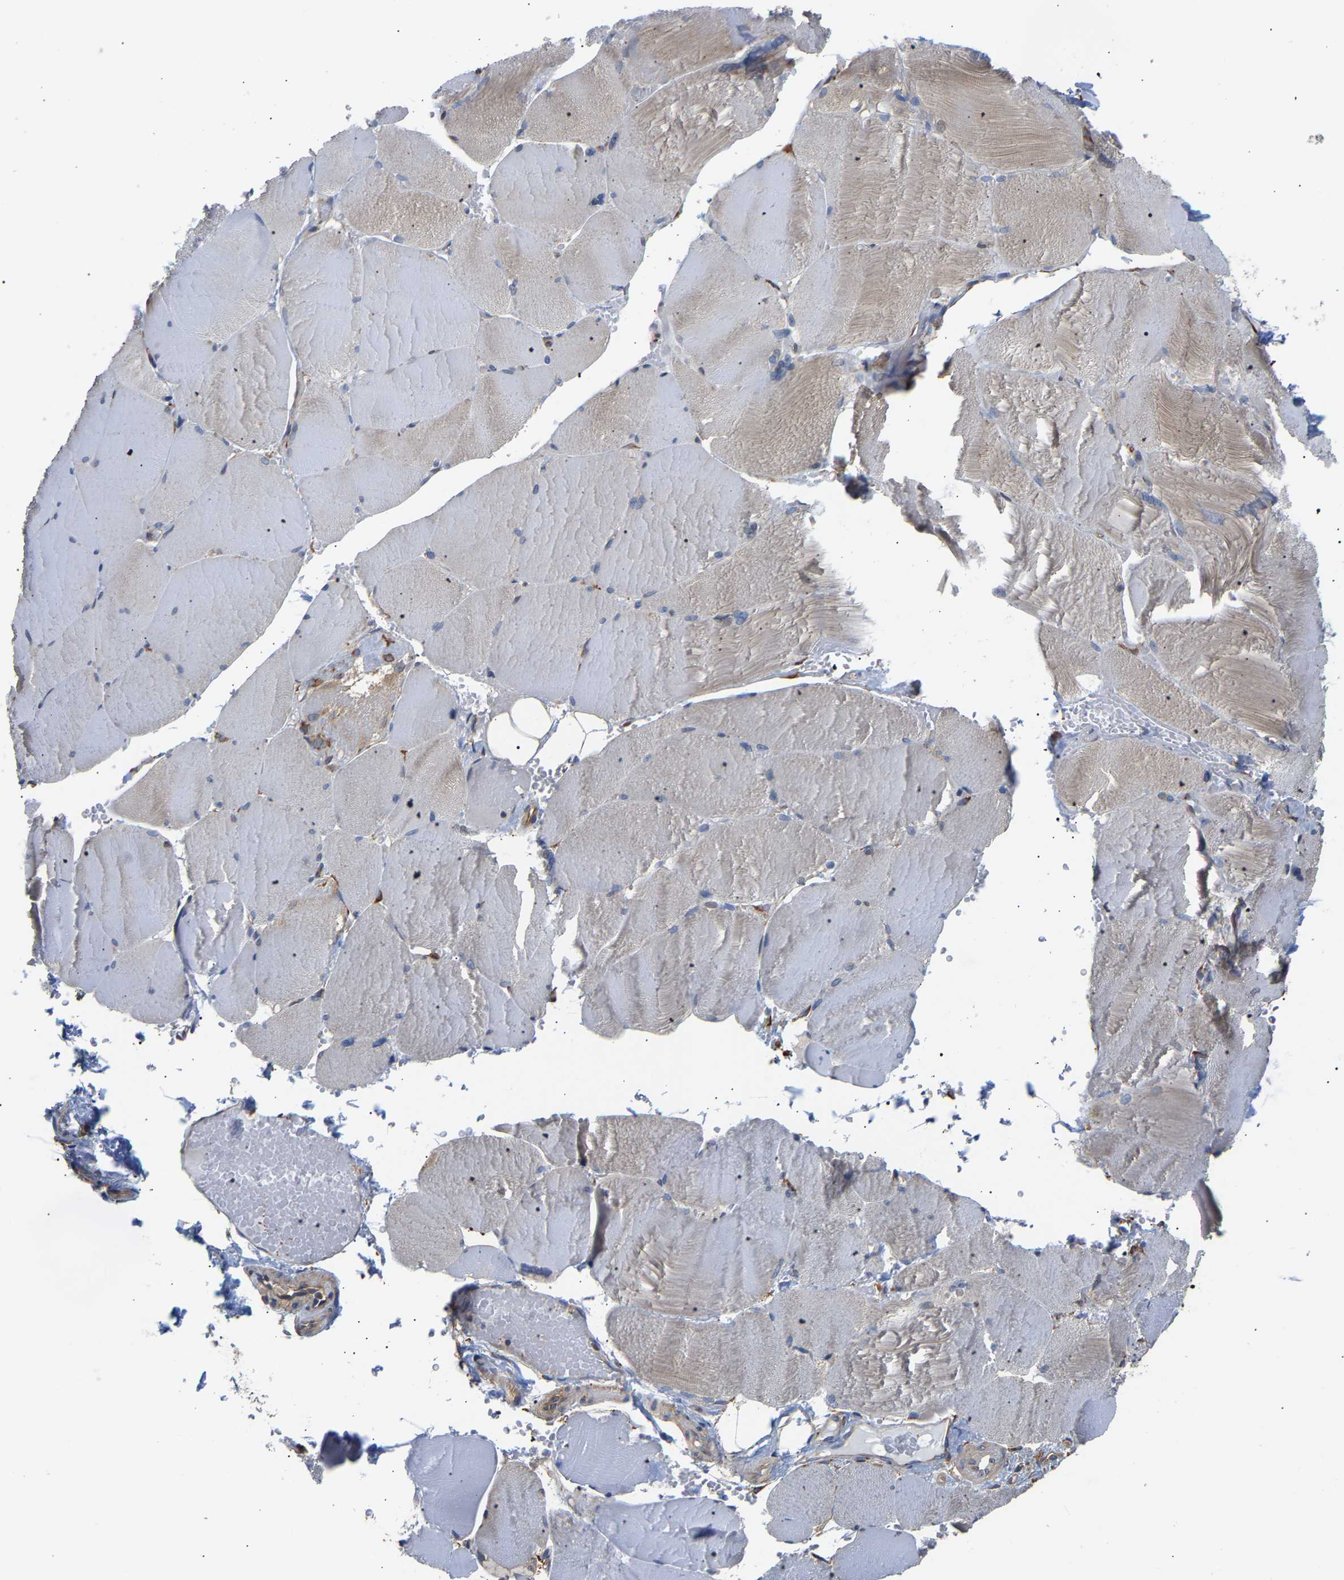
{"staining": {"intensity": "negative", "quantity": "none", "location": "none"}, "tissue": "skeletal muscle", "cell_type": "Myocytes", "image_type": "normal", "snomed": [{"axis": "morphology", "description": "Normal tissue, NOS"}, {"axis": "topography", "description": "Skin"}, {"axis": "topography", "description": "Skeletal muscle"}], "caption": "The IHC histopathology image has no significant expression in myocytes of skeletal muscle. (Stains: DAB immunohistochemistry with hematoxylin counter stain, Microscopy: brightfield microscopy at high magnification).", "gene": "ARAP1", "patient": {"sex": "male", "age": 83}}